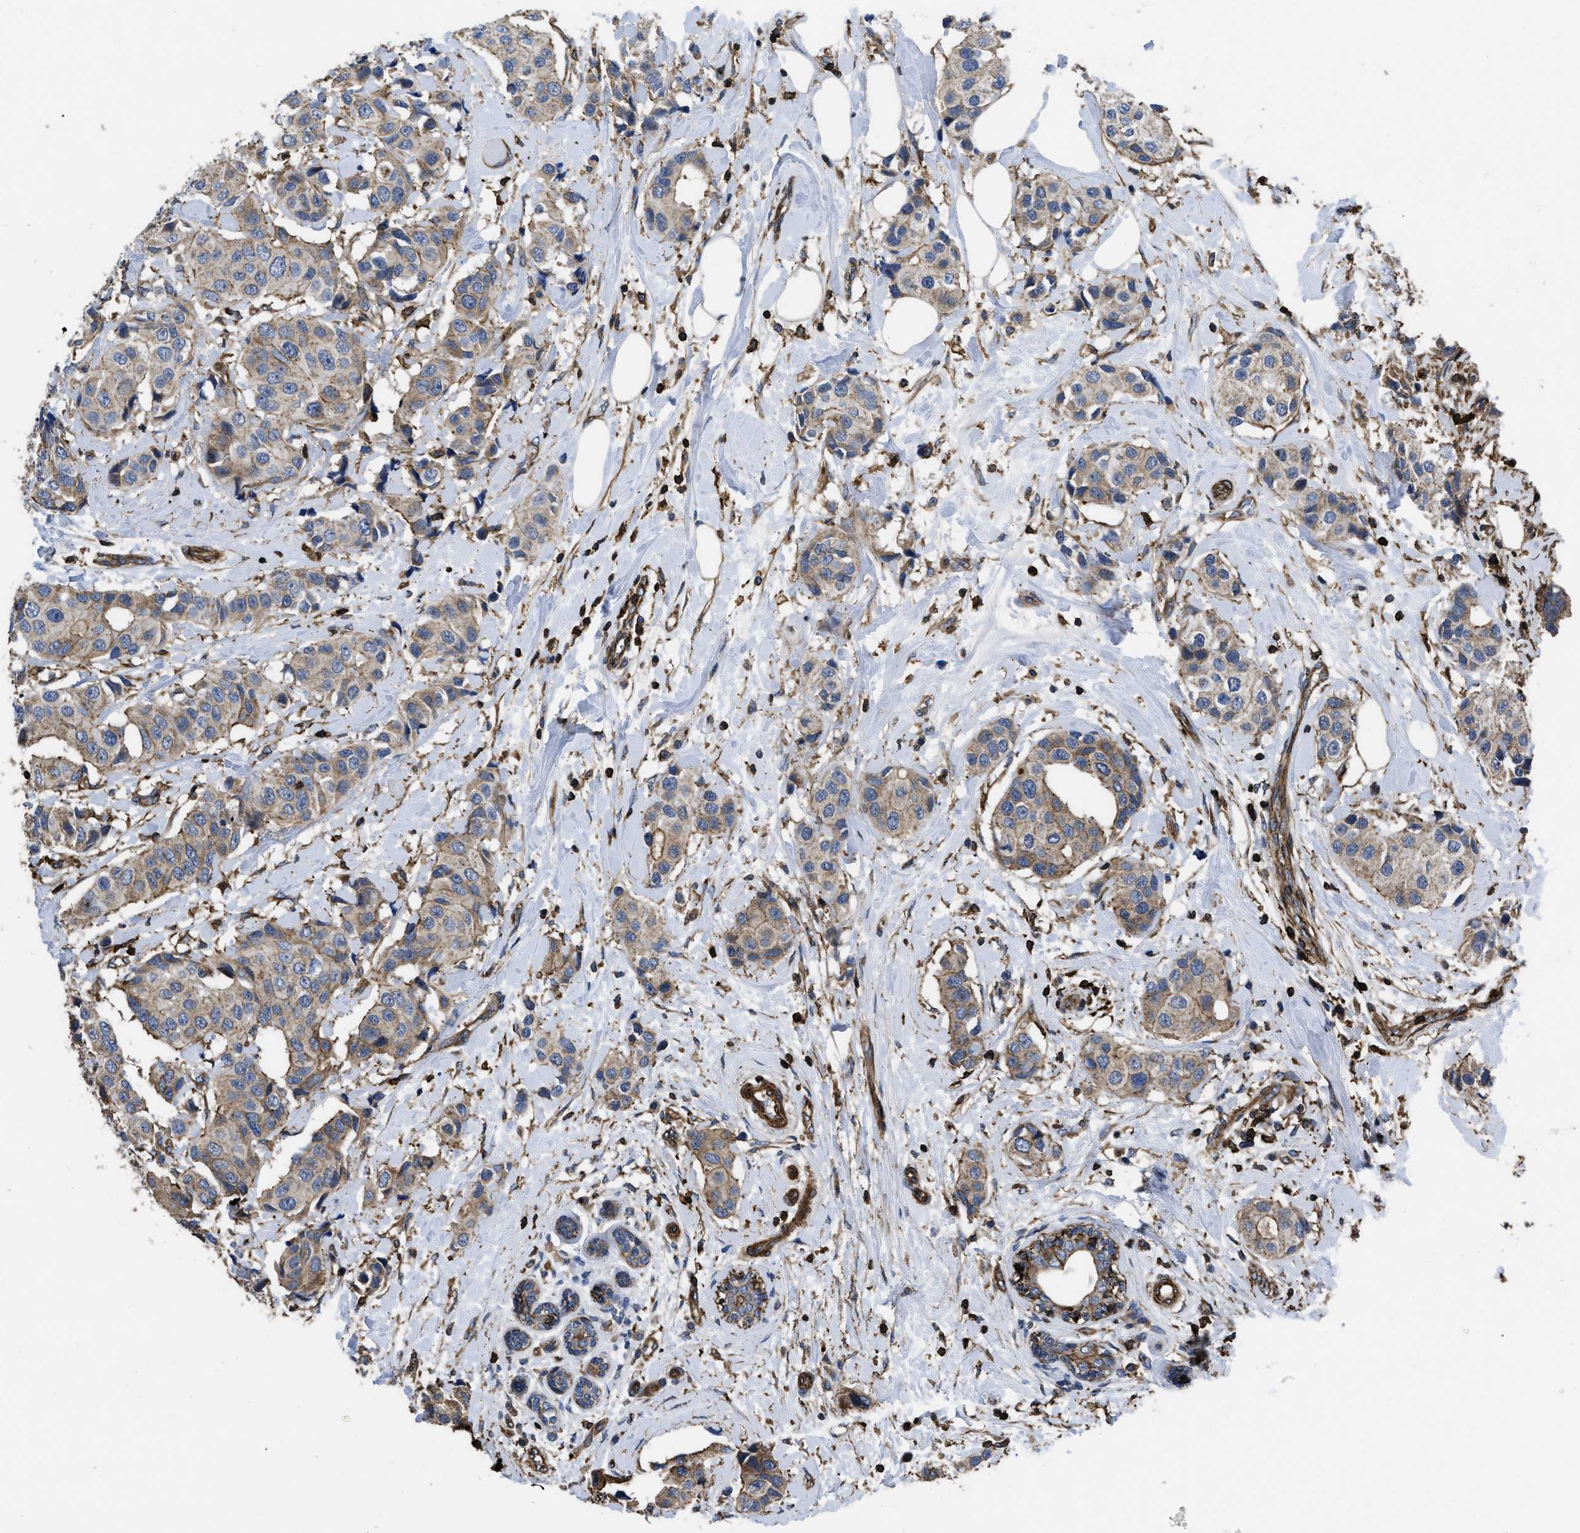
{"staining": {"intensity": "weak", "quantity": ">75%", "location": "cytoplasmic/membranous"}, "tissue": "breast cancer", "cell_type": "Tumor cells", "image_type": "cancer", "snomed": [{"axis": "morphology", "description": "Normal tissue, NOS"}, {"axis": "morphology", "description": "Duct carcinoma"}, {"axis": "topography", "description": "Breast"}], "caption": "Immunohistochemical staining of human breast cancer reveals low levels of weak cytoplasmic/membranous protein staining in about >75% of tumor cells.", "gene": "SCUBE2", "patient": {"sex": "female", "age": 39}}